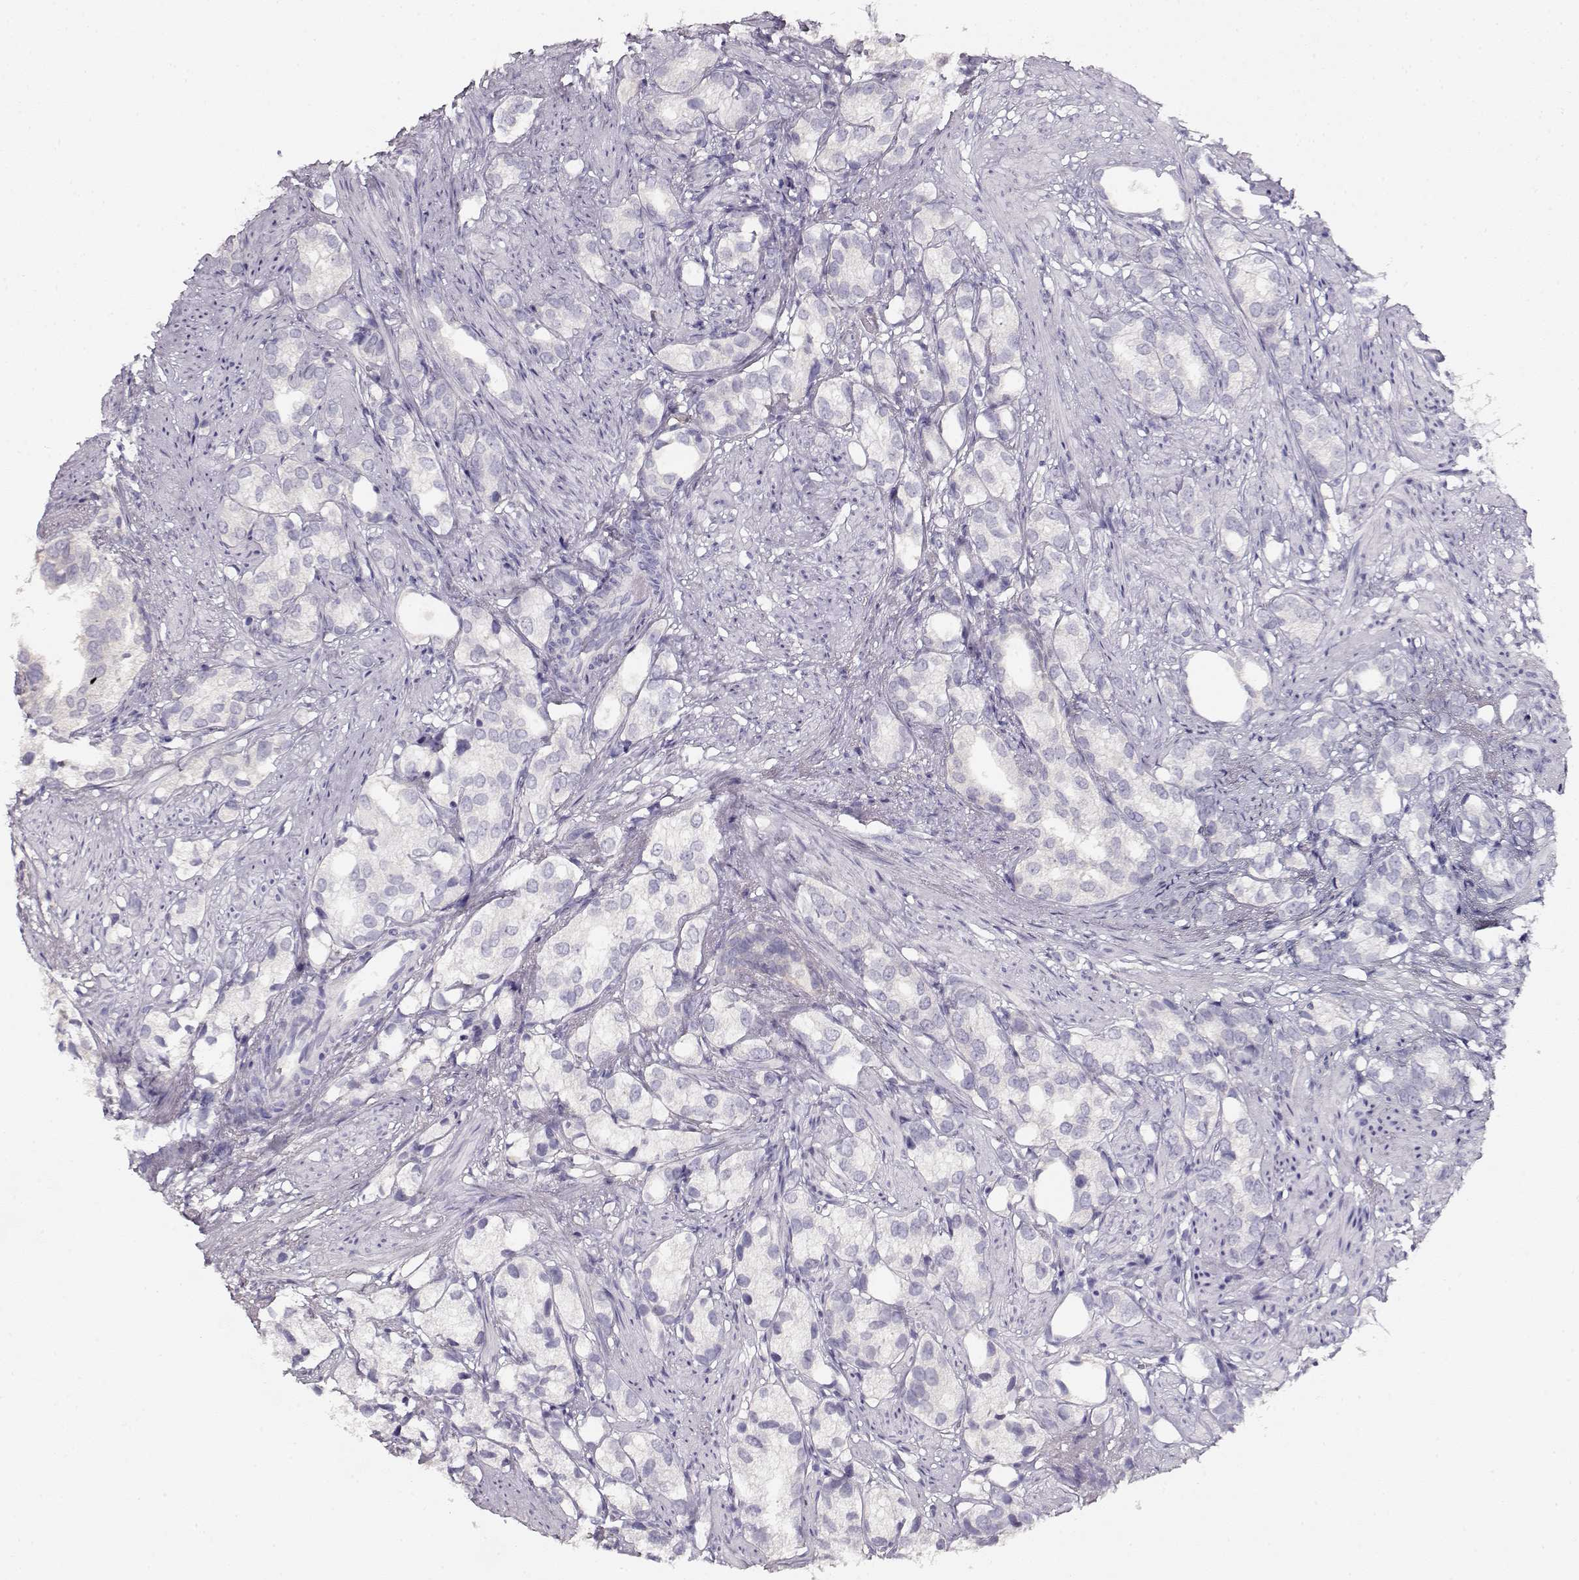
{"staining": {"intensity": "negative", "quantity": "none", "location": "none"}, "tissue": "prostate cancer", "cell_type": "Tumor cells", "image_type": "cancer", "snomed": [{"axis": "morphology", "description": "Adenocarcinoma, High grade"}, {"axis": "topography", "description": "Prostate"}], "caption": "High power microscopy histopathology image of an immunohistochemistry micrograph of high-grade adenocarcinoma (prostate), revealing no significant expression in tumor cells.", "gene": "NDRG4", "patient": {"sex": "male", "age": 82}}